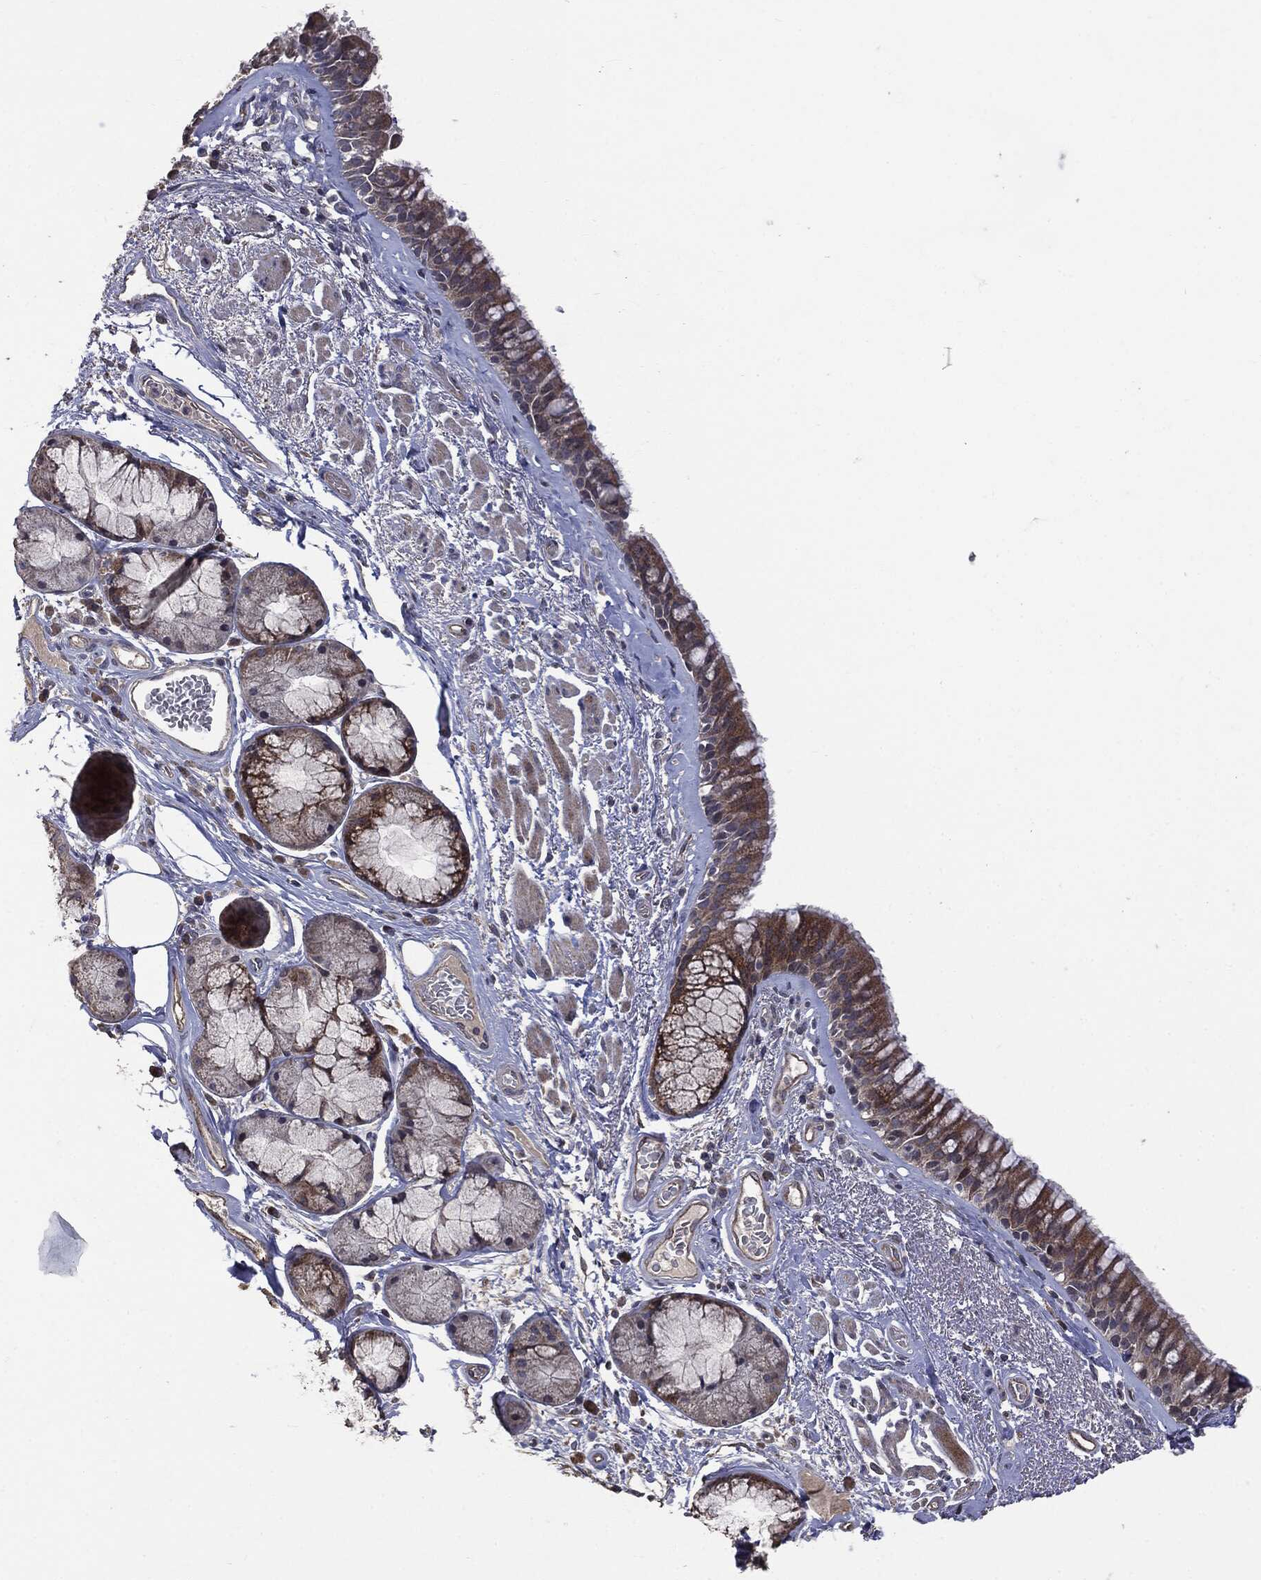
{"staining": {"intensity": "moderate", "quantity": ">75%", "location": "cytoplasmic/membranous"}, "tissue": "bronchus", "cell_type": "Respiratory epithelial cells", "image_type": "normal", "snomed": [{"axis": "morphology", "description": "Normal tissue, NOS"}, {"axis": "topography", "description": "Bronchus"}], "caption": "Bronchus stained for a protein (brown) shows moderate cytoplasmic/membranous positive expression in approximately >75% of respiratory epithelial cells.", "gene": "MTOR", "patient": {"sex": "male", "age": 82}}